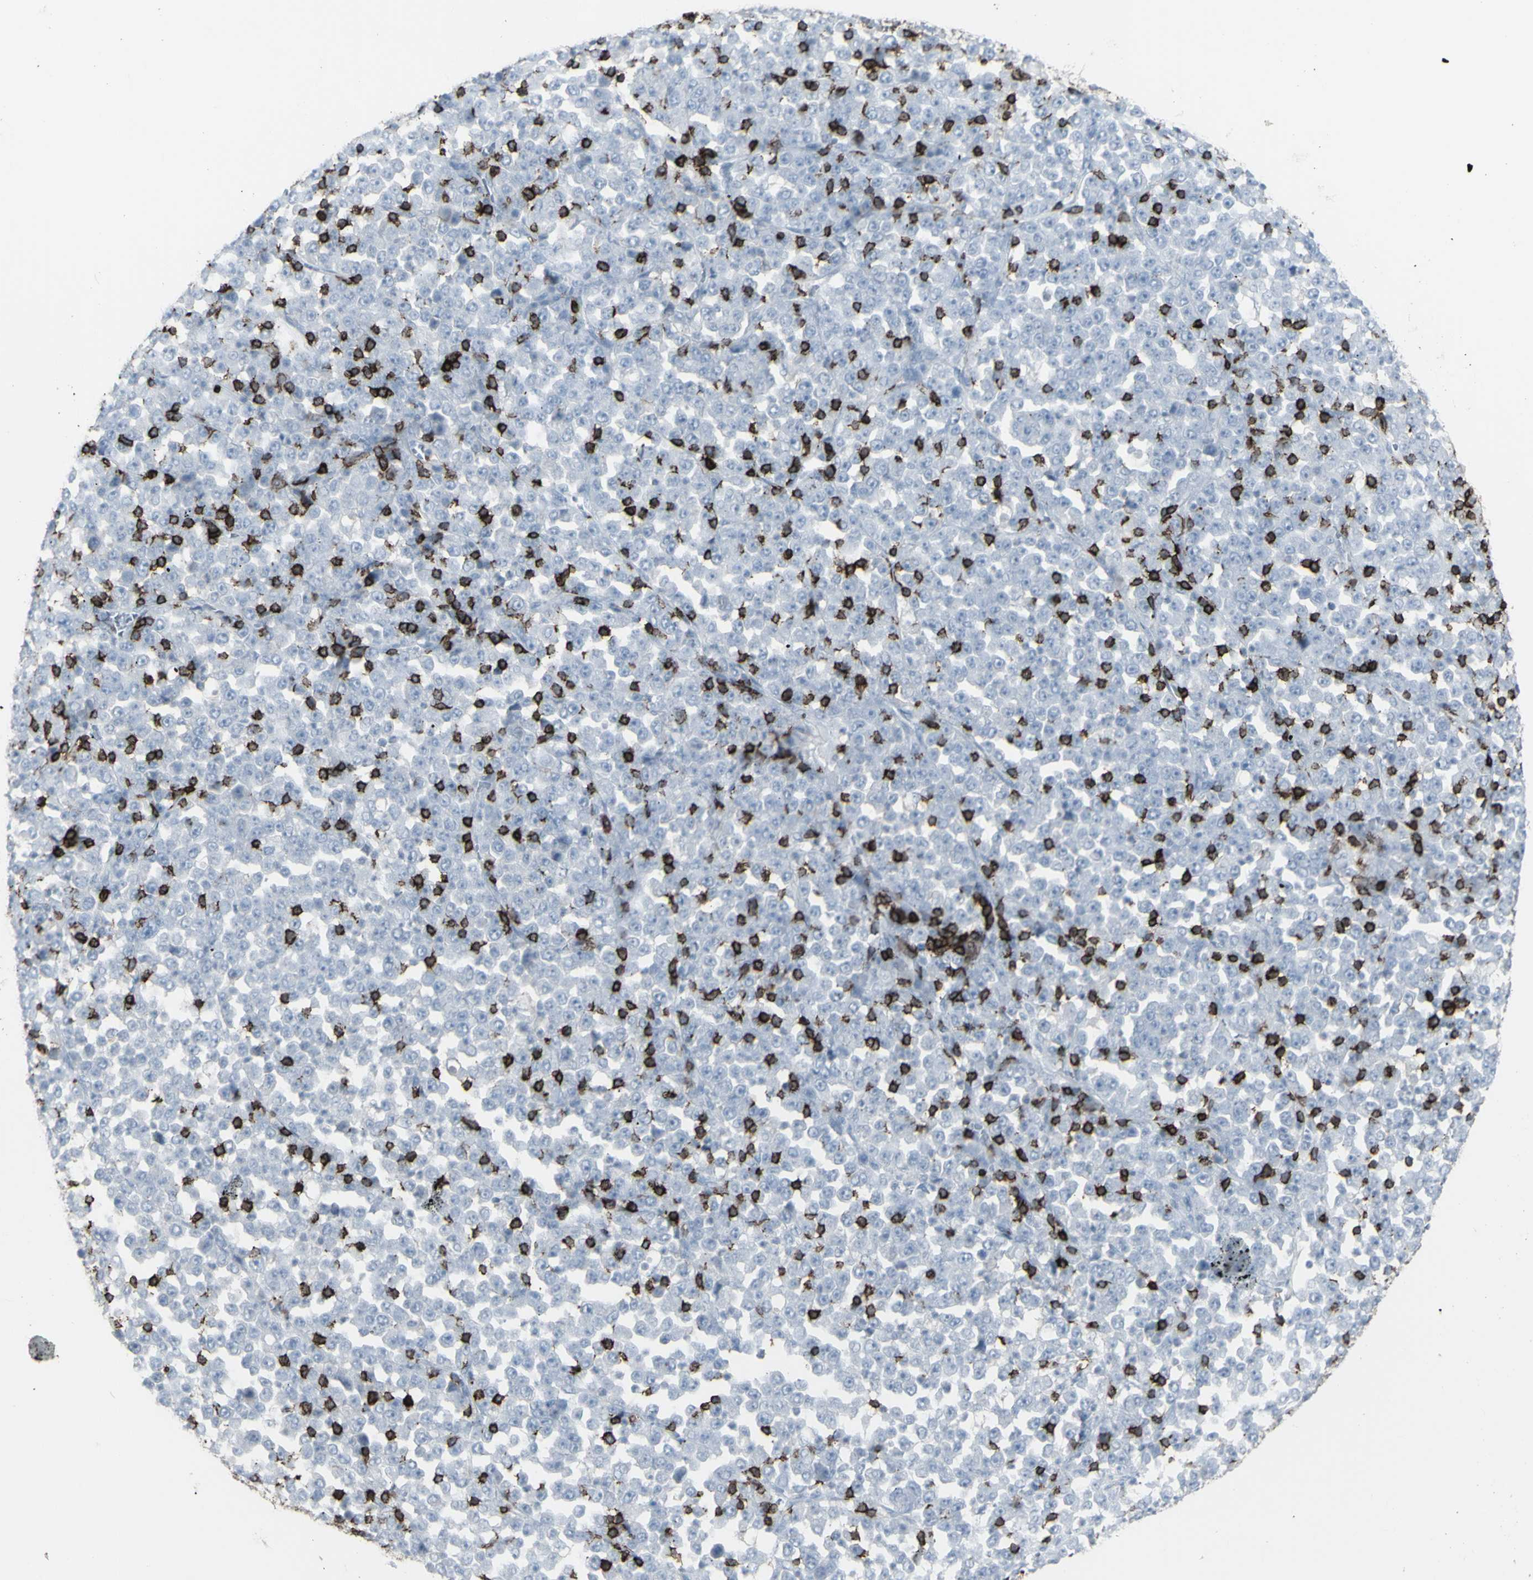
{"staining": {"intensity": "negative", "quantity": "none", "location": "none"}, "tissue": "stomach cancer", "cell_type": "Tumor cells", "image_type": "cancer", "snomed": [{"axis": "morphology", "description": "Normal tissue, NOS"}, {"axis": "morphology", "description": "Adenocarcinoma, NOS"}, {"axis": "topography", "description": "Stomach, upper"}, {"axis": "topography", "description": "Stomach"}], "caption": "Tumor cells show no significant protein staining in stomach adenocarcinoma.", "gene": "CD247", "patient": {"sex": "male", "age": 59}}